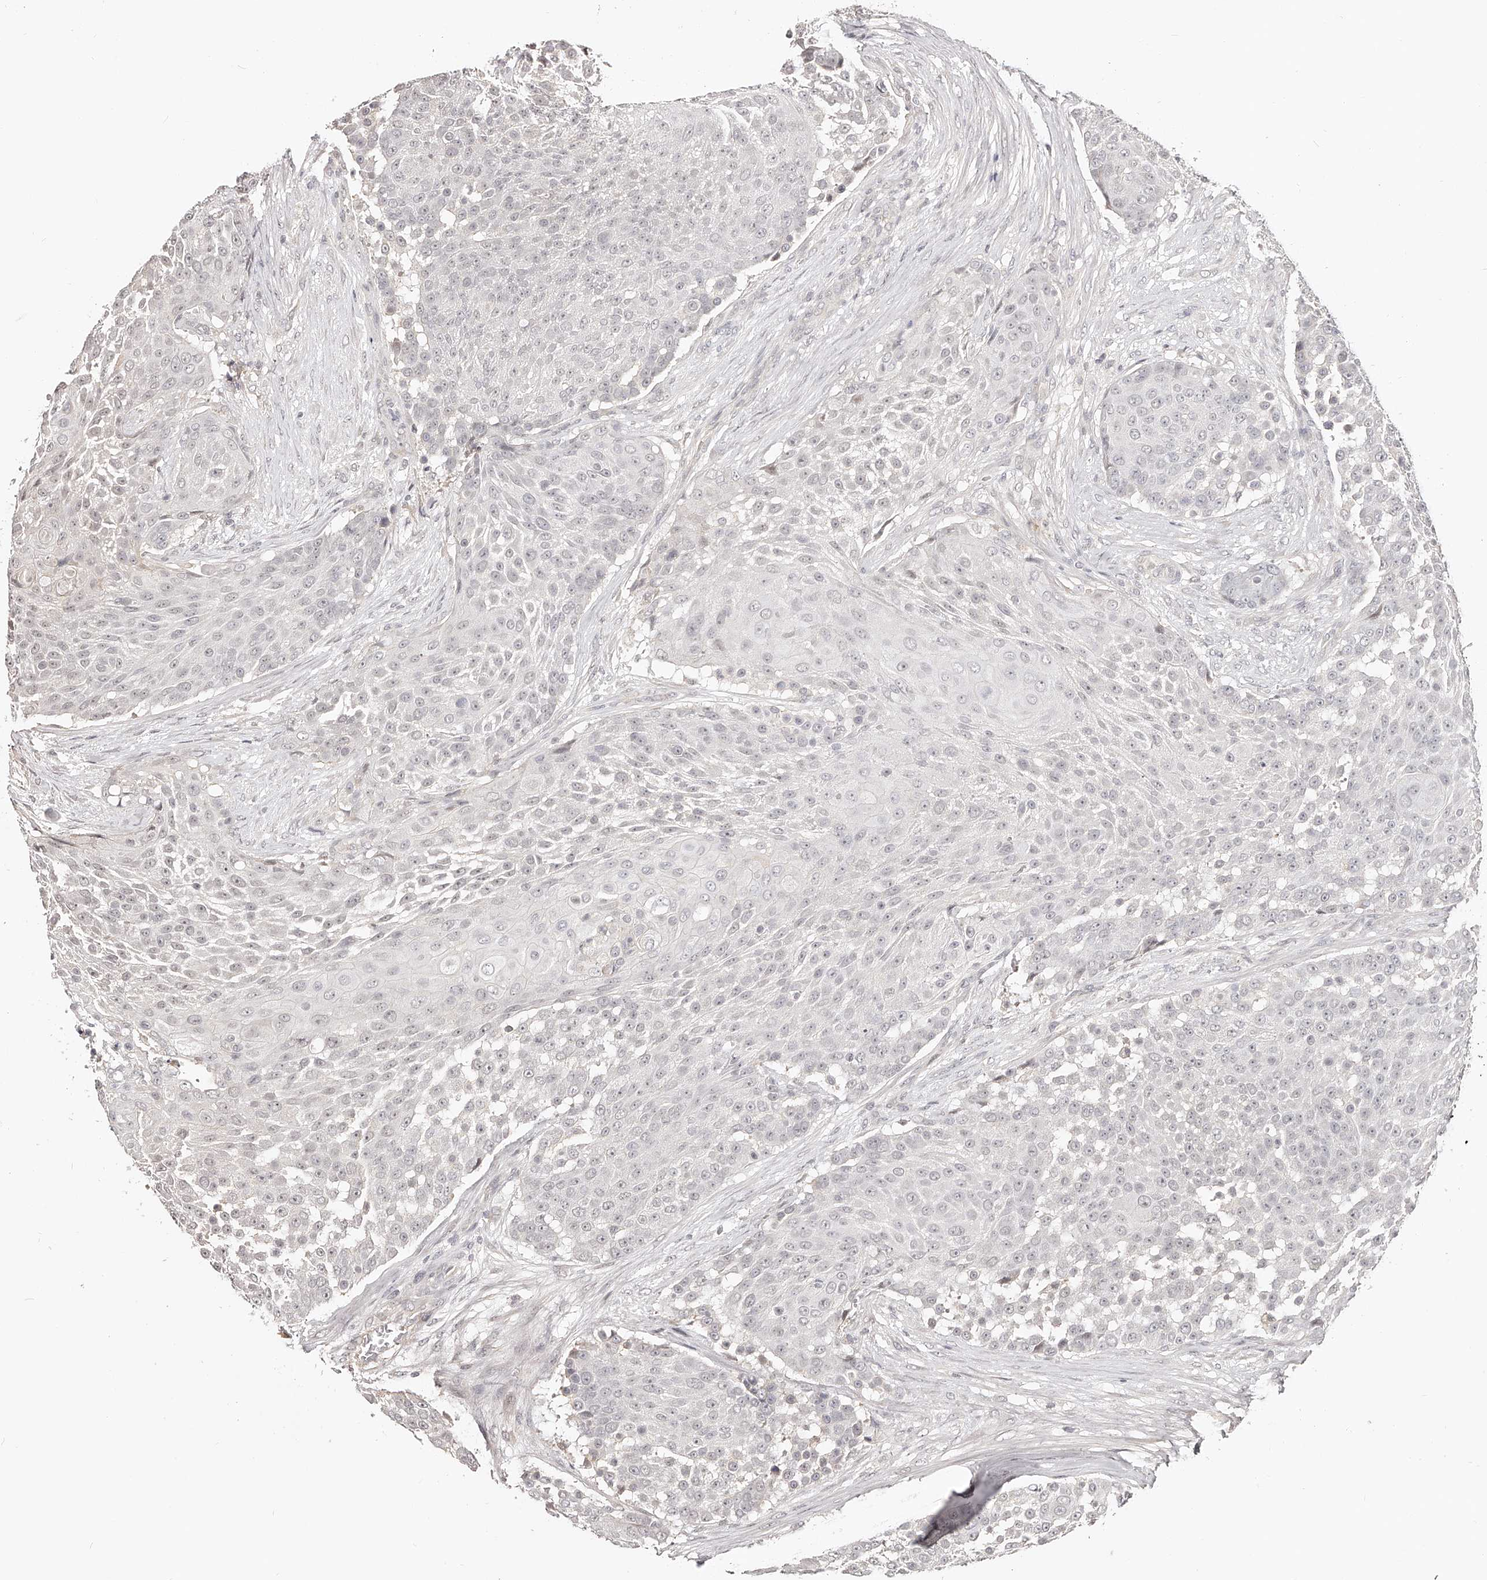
{"staining": {"intensity": "negative", "quantity": "none", "location": "none"}, "tissue": "urothelial cancer", "cell_type": "Tumor cells", "image_type": "cancer", "snomed": [{"axis": "morphology", "description": "Urothelial carcinoma, High grade"}, {"axis": "topography", "description": "Urinary bladder"}], "caption": "IHC of human high-grade urothelial carcinoma shows no expression in tumor cells.", "gene": "ZNF789", "patient": {"sex": "female", "age": 63}}